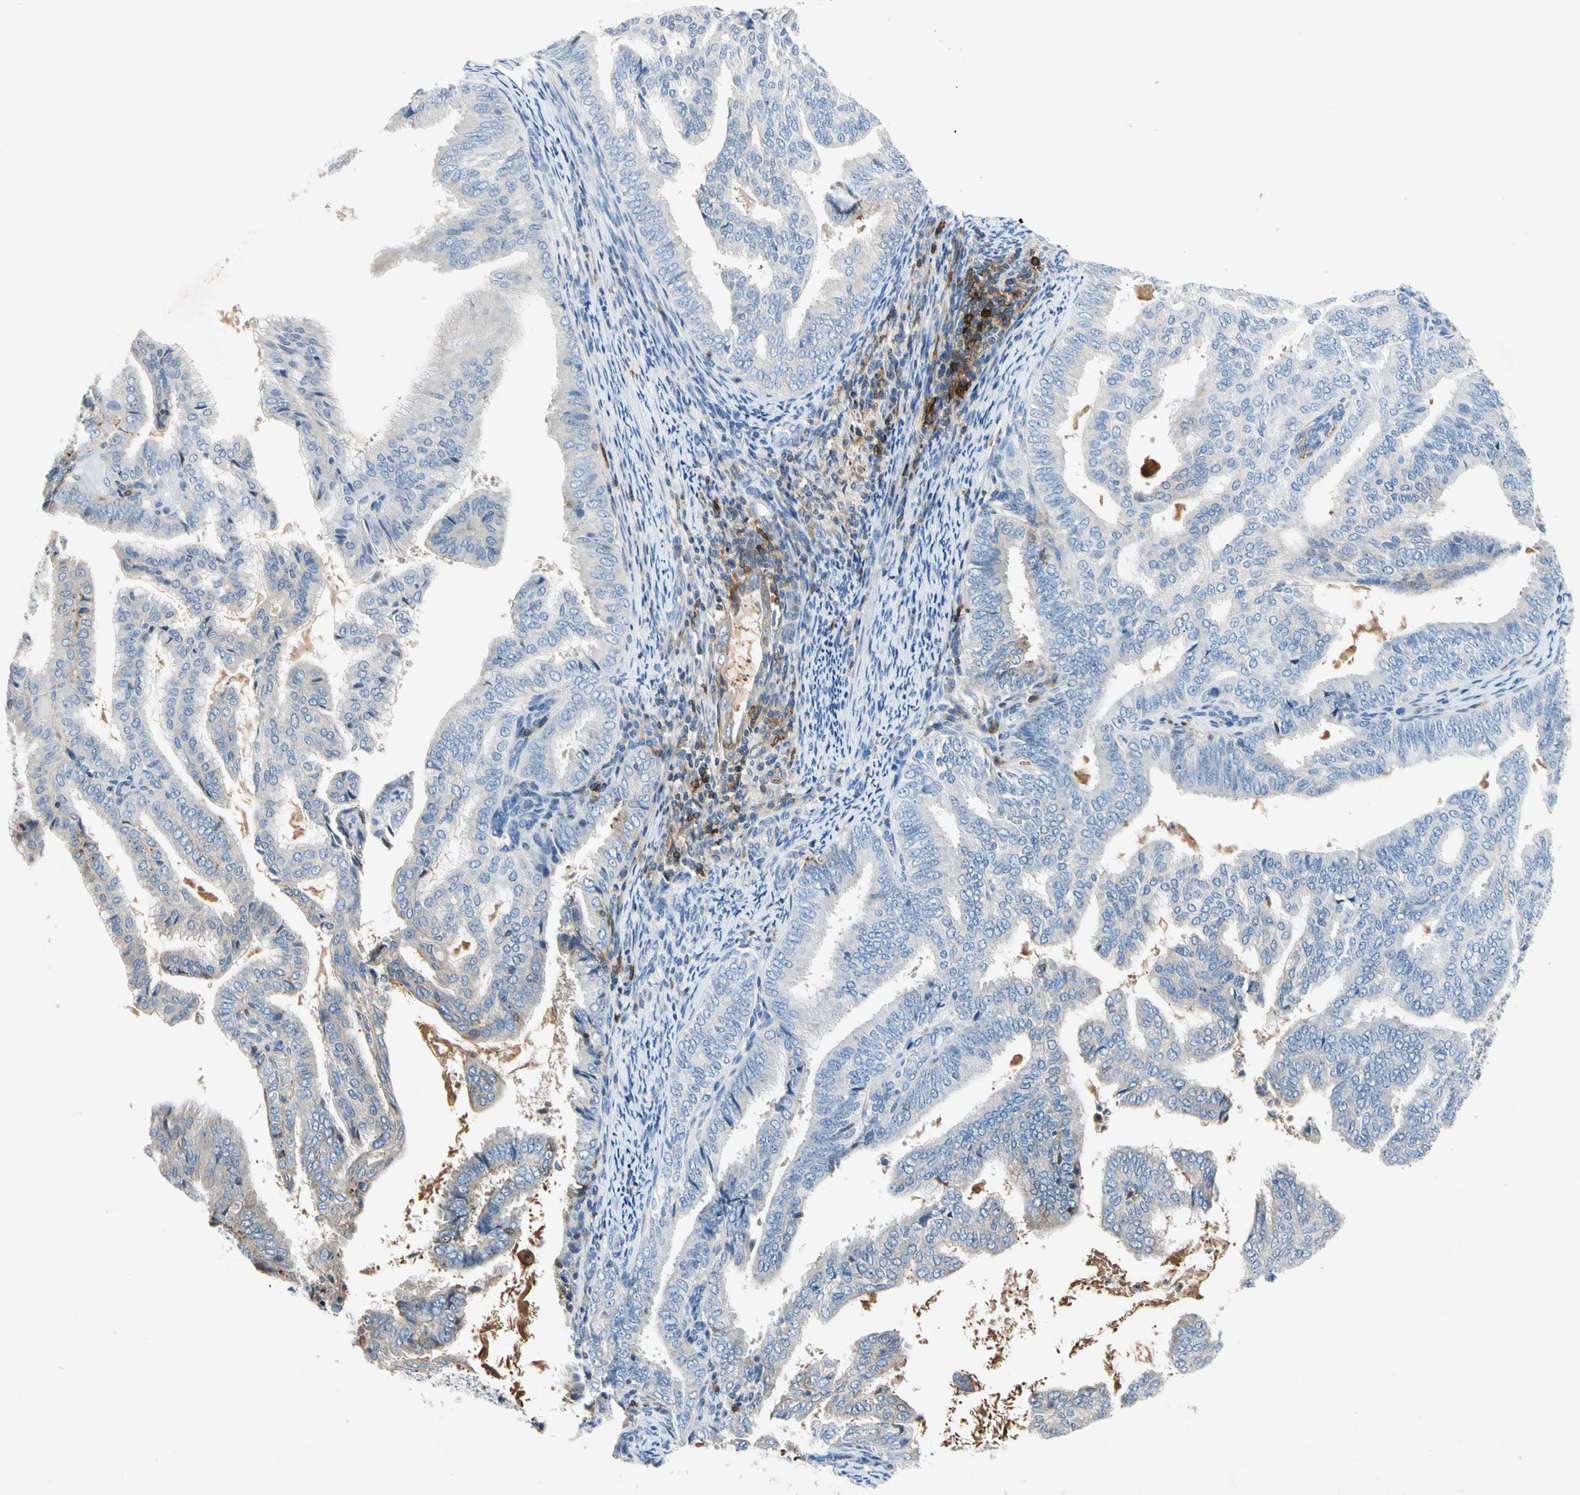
{"staining": {"intensity": "weak", "quantity": "<25%", "location": "cytoplasmic/membranous"}, "tissue": "endometrial cancer", "cell_type": "Tumor cells", "image_type": "cancer", "snomed": [{"axis": "morphology", "description": "Adenocarcinoma, NOS"}, {"axis": "topography", "description": "Endometrium"}], "caption": "Immunohistochemistry (IHC) histopathology image of neoplastic tissue: human adenocarcinoma (endometrial) stained with DAB (3,3'-diaminobenzidine) exhibits no significant protein staining in tumor cells.", "gene": "NDFIP2", "patient": {"sex": "female", "age": 58}}